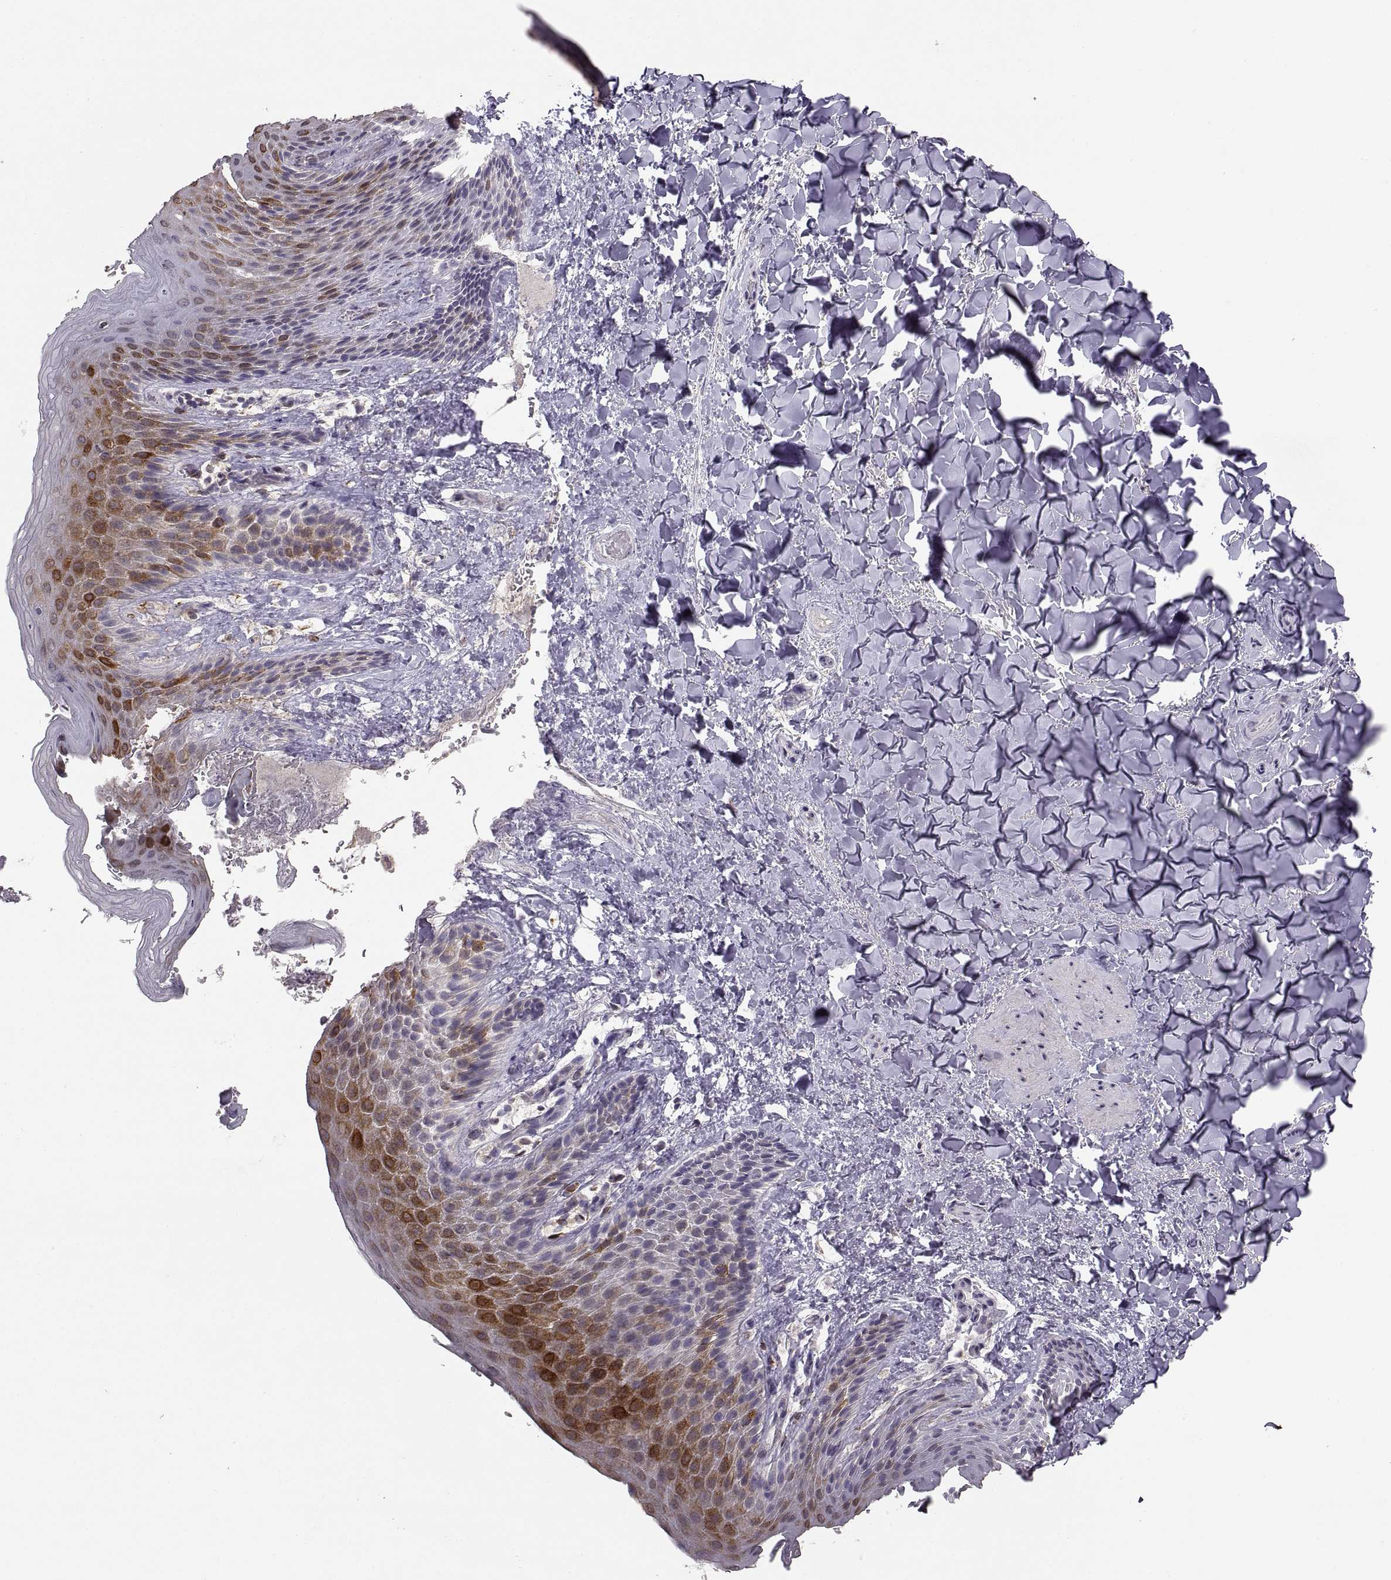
{"staining": {"intensity": "strong", "quantity": "<25%", "location": "cytoplasmic/membranous"}, "tissue": "skin", "cell_type": "Epidermal cells", "image_type": "normal", "snomed": [{"axis": "morphology", "description": "Normal tissue, NOS"}, {"axis": "topography", "description": "Anal"}], "caption": "Immunohistochemical staining of normal human skin displays strong cytoplasmic/membranous protein positivity in approximately <25% of epidermal cells. Using DAB (brown) and hematoxylin (blue) stains, captured at high magnification using brightfield microscopy.", "gene": "HMGCR", "patient": {"sex": "male", "age": 36}}